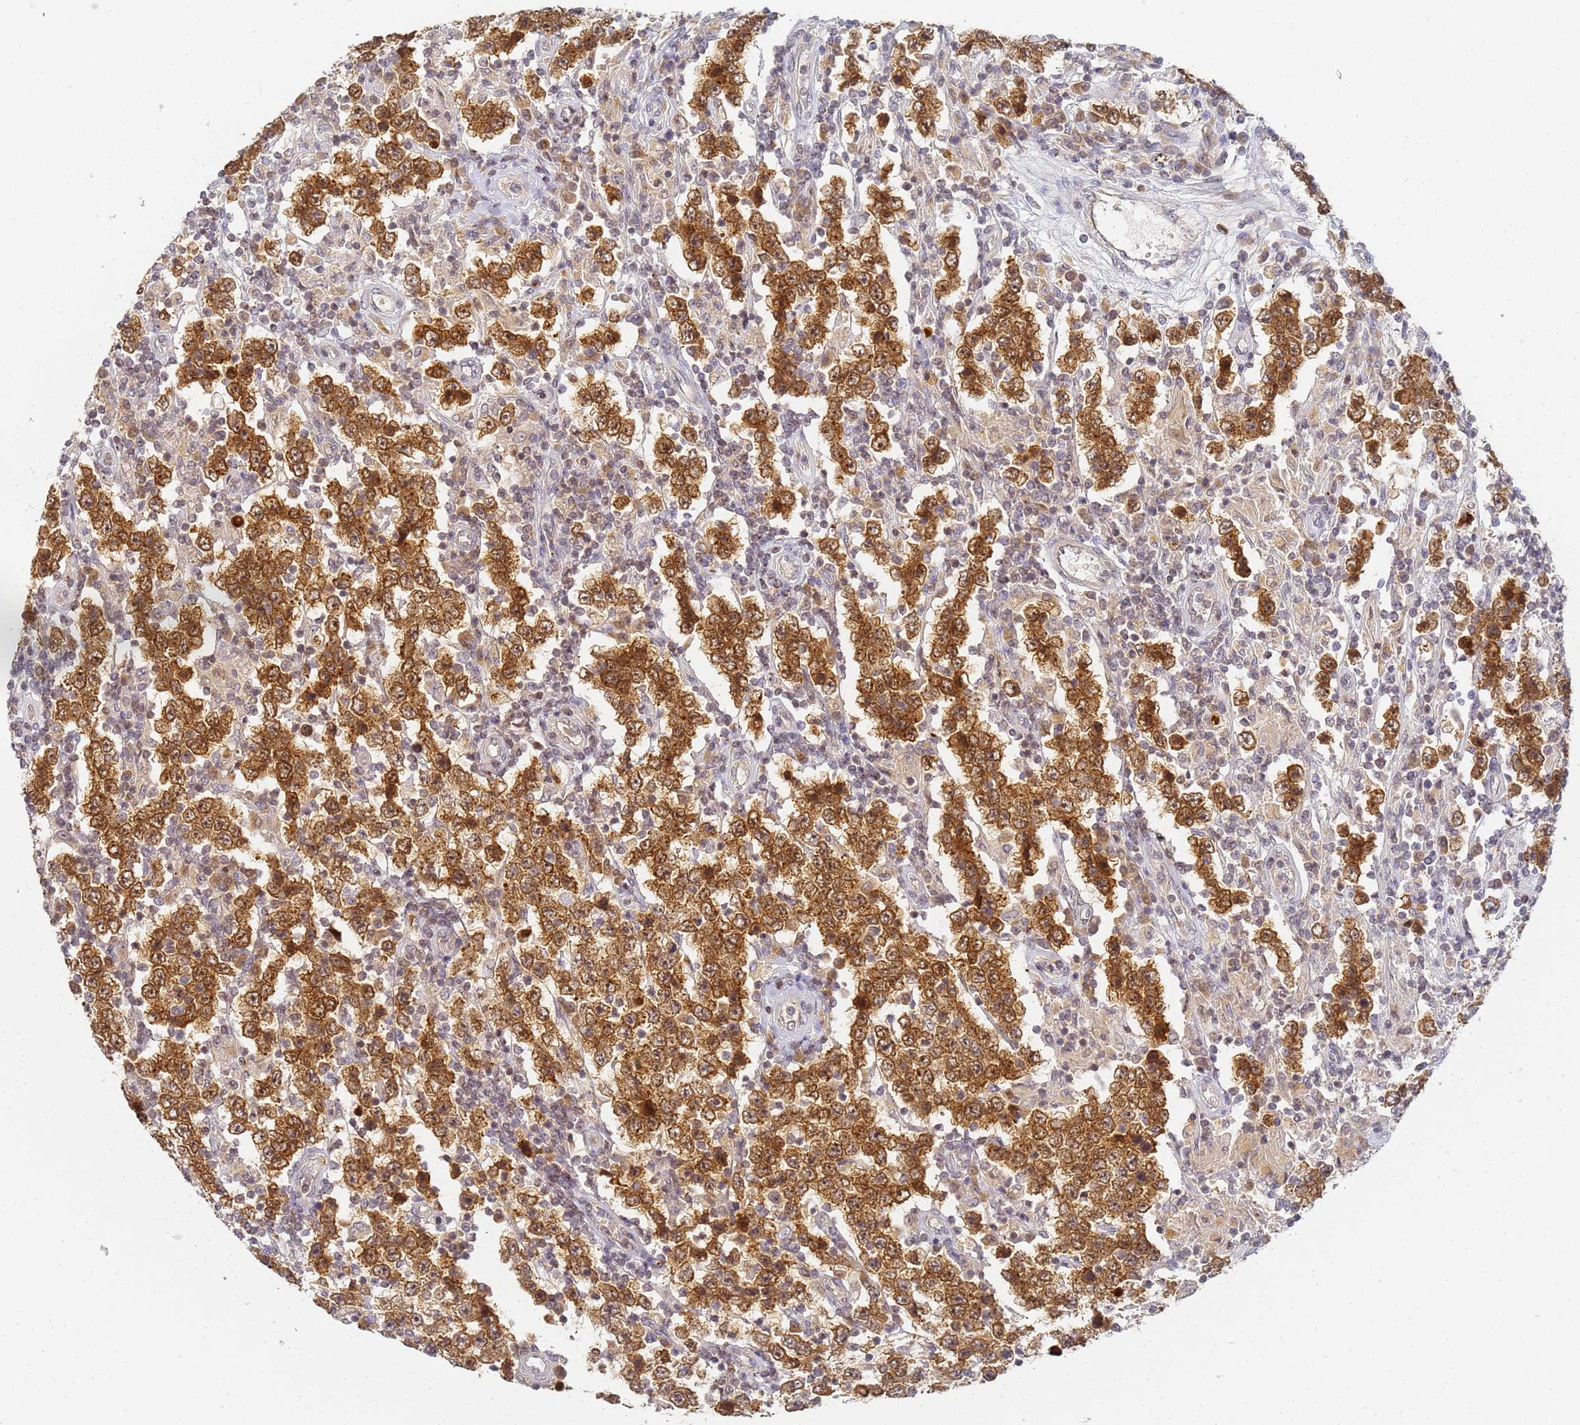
{"staining": {"intensity": "strong", "quantity": ">75%", "location": "cytoplasmic/membranous,nuclear"}, "tissue": "testis cancer", "cell_type": "Tumor cells", "image_type": "cancer", "snomed": [{"axis": "morphology", "description": "Normal tissue, NOS"}, {"axis": "morphology", "description": "Urothelial carcinoma, High grade"}, {"axis": "morphology", "description": "Seminoma, NOS"}, {"axis": "morphology", "description": "Carcinoma, Embryonal, NOS"}, {"axis": "topography", "description": "Urinary bladder"}, {"axis": "topography", "description": "Testis"}], "caption": "This histopathology image demonstrates immunohistochemistry (IHC) staining of human testis cancer (high-grade urothelial carcinoma), with high strong cytoplasmic/membranous and nuclear positivity in approximately >75% of tumor cells.", "gene": "HMCES", "patient": {"sex": "male", "age": 41}}